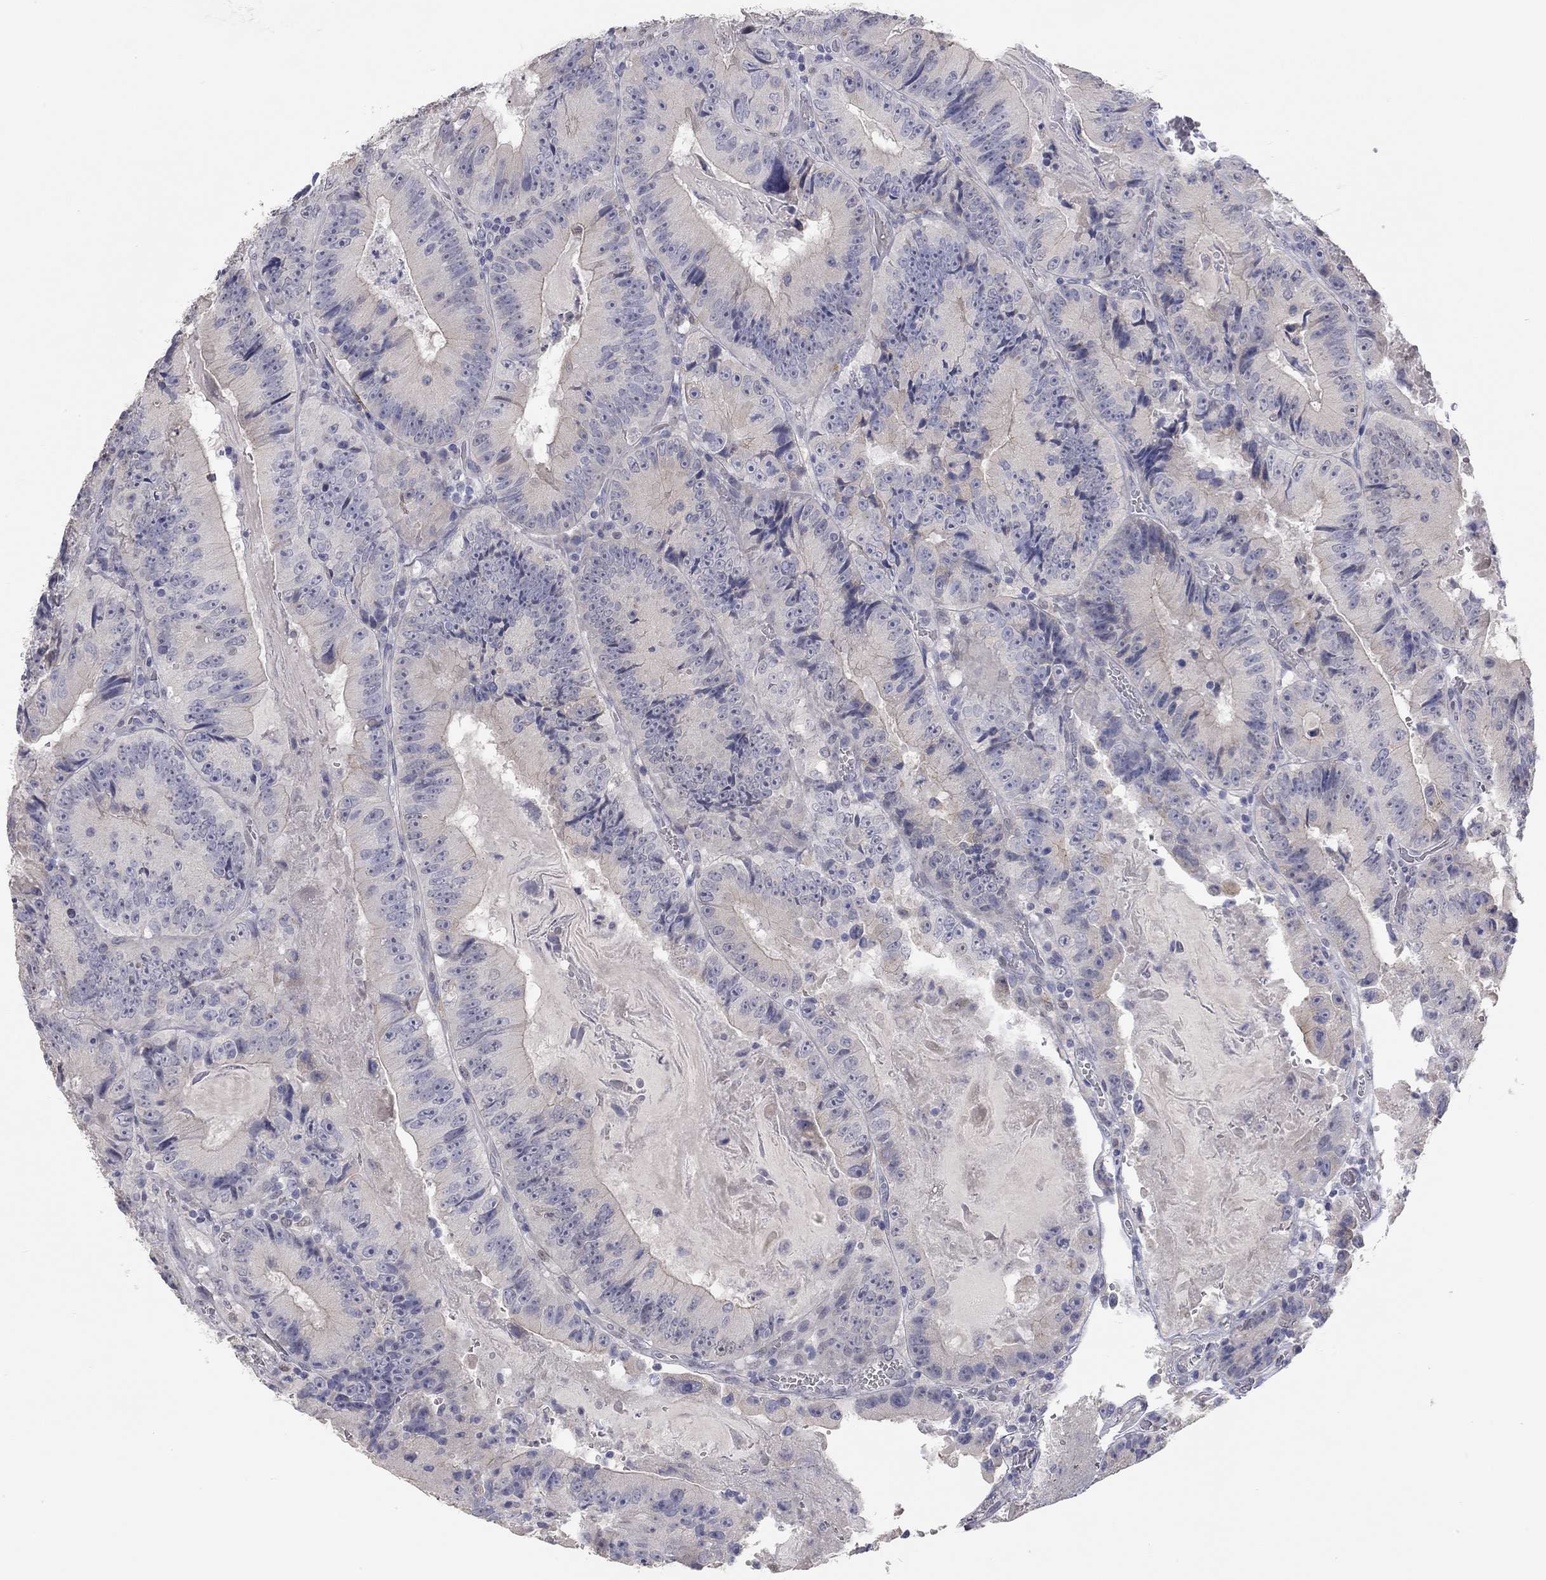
{"staining": {"intensity": "negative", "quantity": "none", "location": "none"}, "tissue": "colorectal cancer", "cell_type": "Tumor cells", "image_type": "cancer", "snomed": [{"axis": "morphology", "description": "Adenocarcinoma, NOS"}, {"axis": "topography", "description": "Colon"}], "caption": "Adenocarcinoma (colorectal) stained for a protein using IHC reveals no staining tumor cells.", "gene": "PAPSS2", "patient": {"sex": "female", "age": 86}}